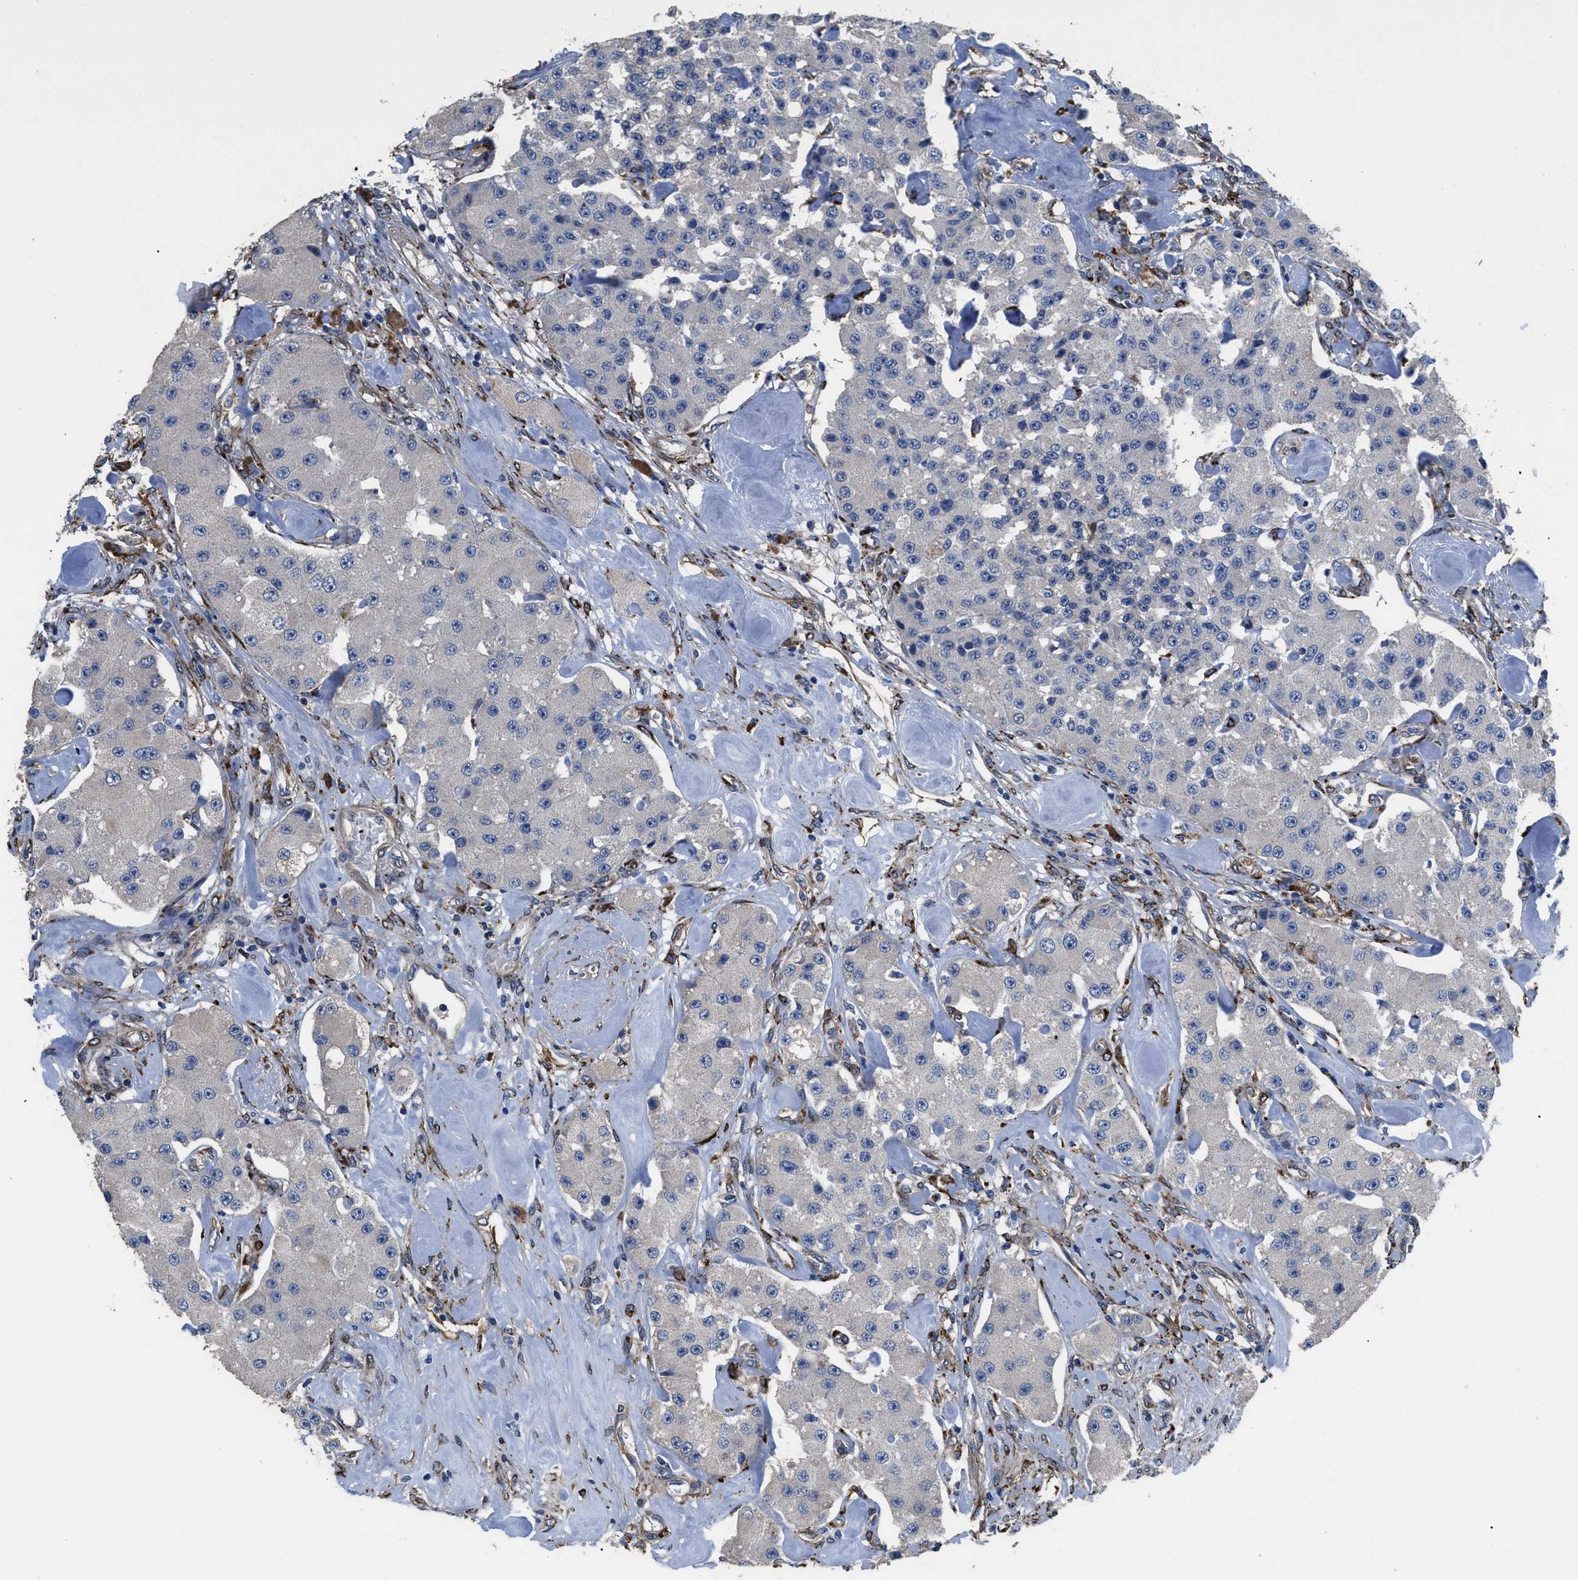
{"staining": {"intensity": "negative", "quantity": "none", "location": "none"}, "tissue": "carcinoid", "cell_type": "Tumor cells", "image_type": "cancer", "snomed": [{"axis": "morphology", "description": "Carcinoid, malignant, NOS"}, {"axis": "topography", "description": "Pancreas"}], "caption": "Tumor cells show no significant protein expression in carcinoid (malignant). Nuclei are stained in blue.", "gene": "SQLE", "patient": {"sex": "male", "age": 41}}